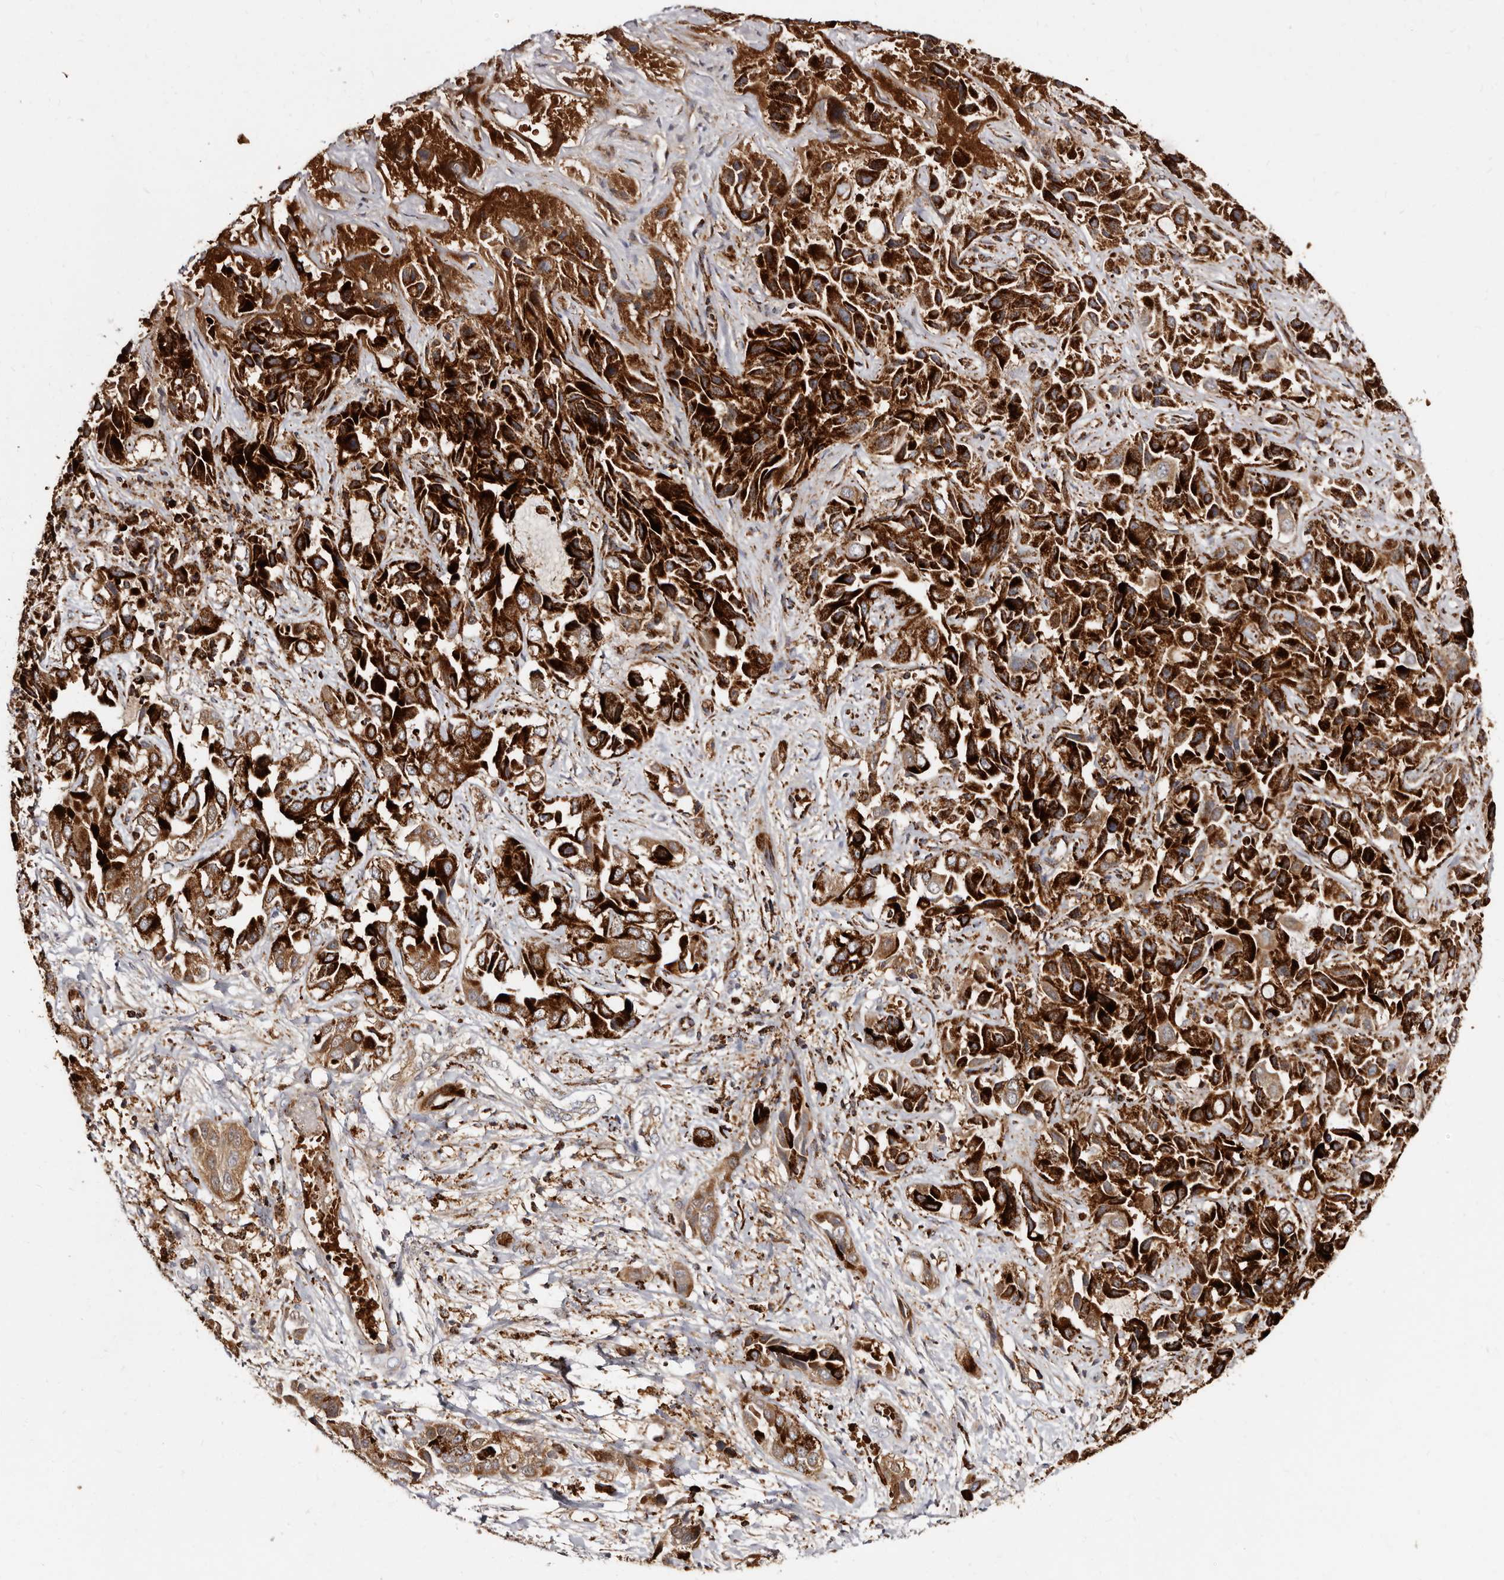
{"staining": {"intensity": "strong", "quantity": ">75%", "location": "cytoplasmic/membranous"}, "tissue": "liver cancer", "cell_type": "Tumor cells", "image_type": "cancer", "snomed": [{"axis": "morphology", "description": "Cholangiocarcinoma"}, {"axis": "topography", "description": "Liver"}], "caption": "DAB immunohistochemical staining of cholangiocarcinoma (liver) shows strong cytoplasmic/membranous protein expression in about >75% of tumor cells.", "gene": "BAX", "patient": {"sex": "female", "age": 52}}